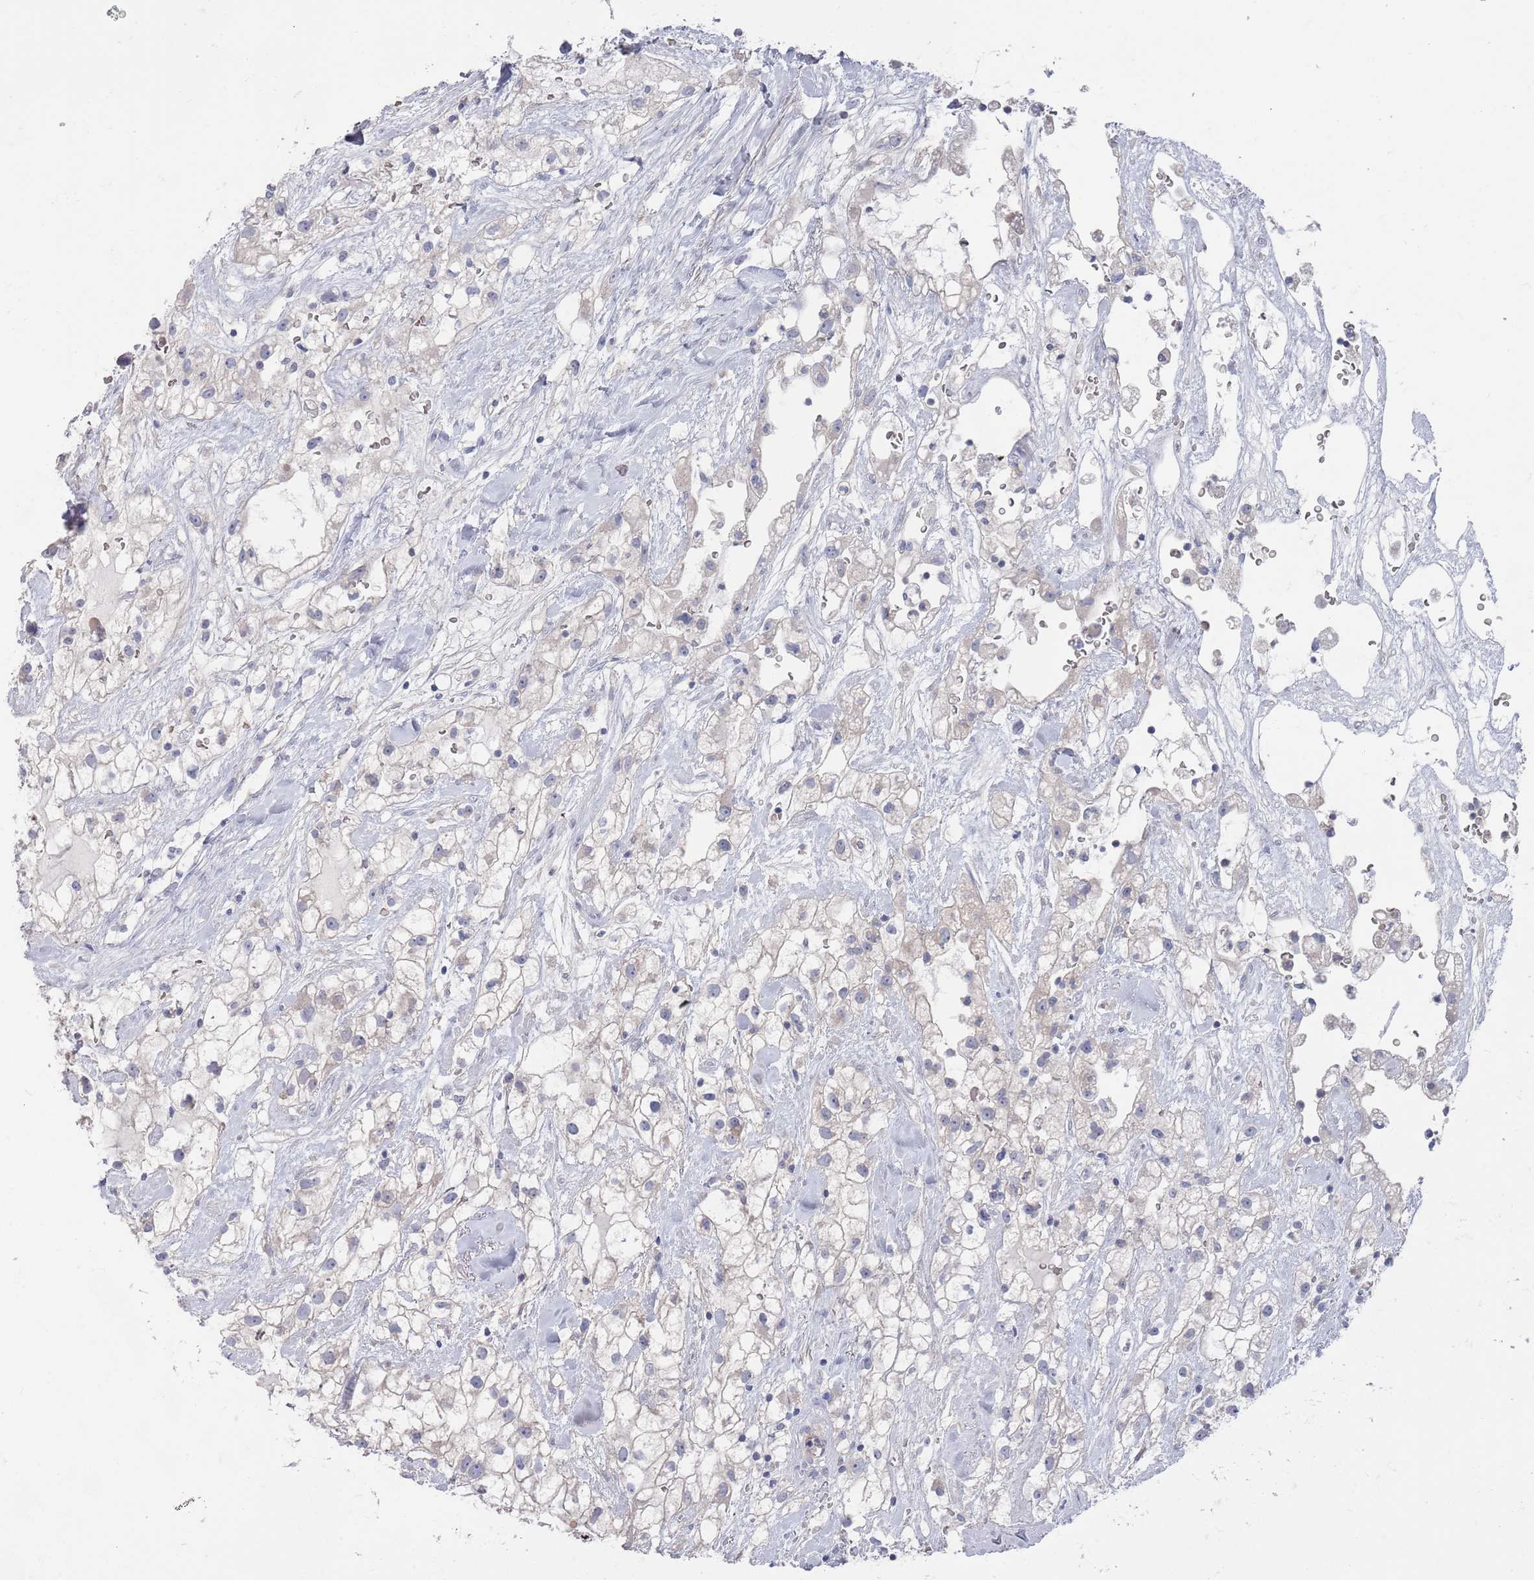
{"staining": {"intensity": "negative", "quantity": "none", "location": "none"}, "tissue": "renal cancer", "cell_type": "Tumor cells", "image_type": "cancer", "snomed": [{"axis": "morphology", "description": "Adenocarcinoma, NOS"}, {"axis": "topography", "description": "Kidney"}], "caption": "This is a histopathology image of immunohistochemistry staining of renal cancer (adenocarcinoma), which shows no positivity in tumor cells.", "gene": "TMCO3", "patient": {"sex": "male", "age": 59}}